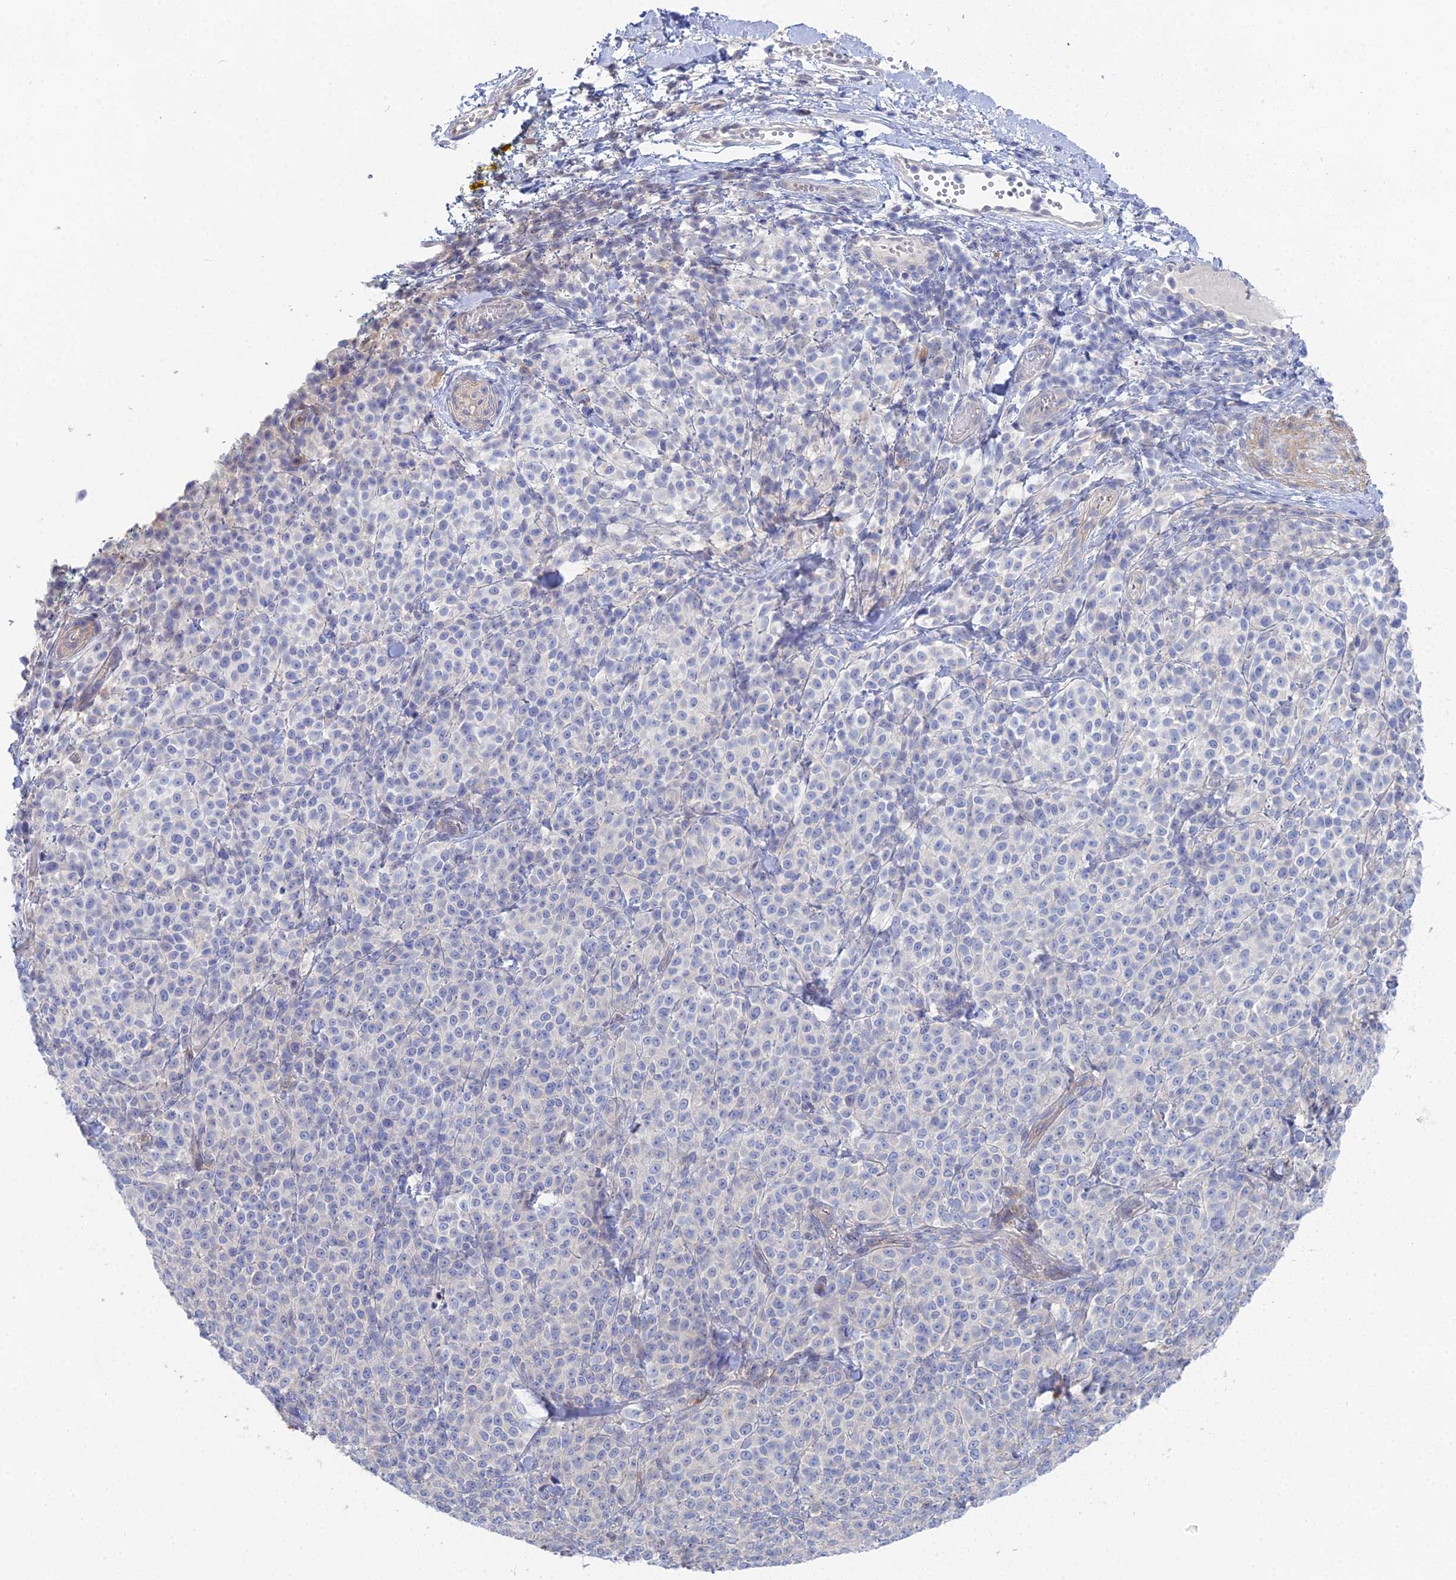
{"staining": {"intensity": "negative", "quantity": "none", "location": "none"}, "tissue": "melanoma", "cell_type": "Tumor cells", "image_type": "cancer", "snomed": [{"axis": "morphology", "description": "Normal tissue, NOS"}, {"axis": "morphology", "description": "Malignant melanoma, NOS"}, {"axis": "topography", "description": "Skin"}], "caption": "High magnification brightfield microscopy of malignant melanoma stained with DAB (brown) and counterstained with hematoxylin (blue): tumor cells show no significant positivity.", "gene": "DNAH14", "patient": {"sex": "female", "age": 34}}